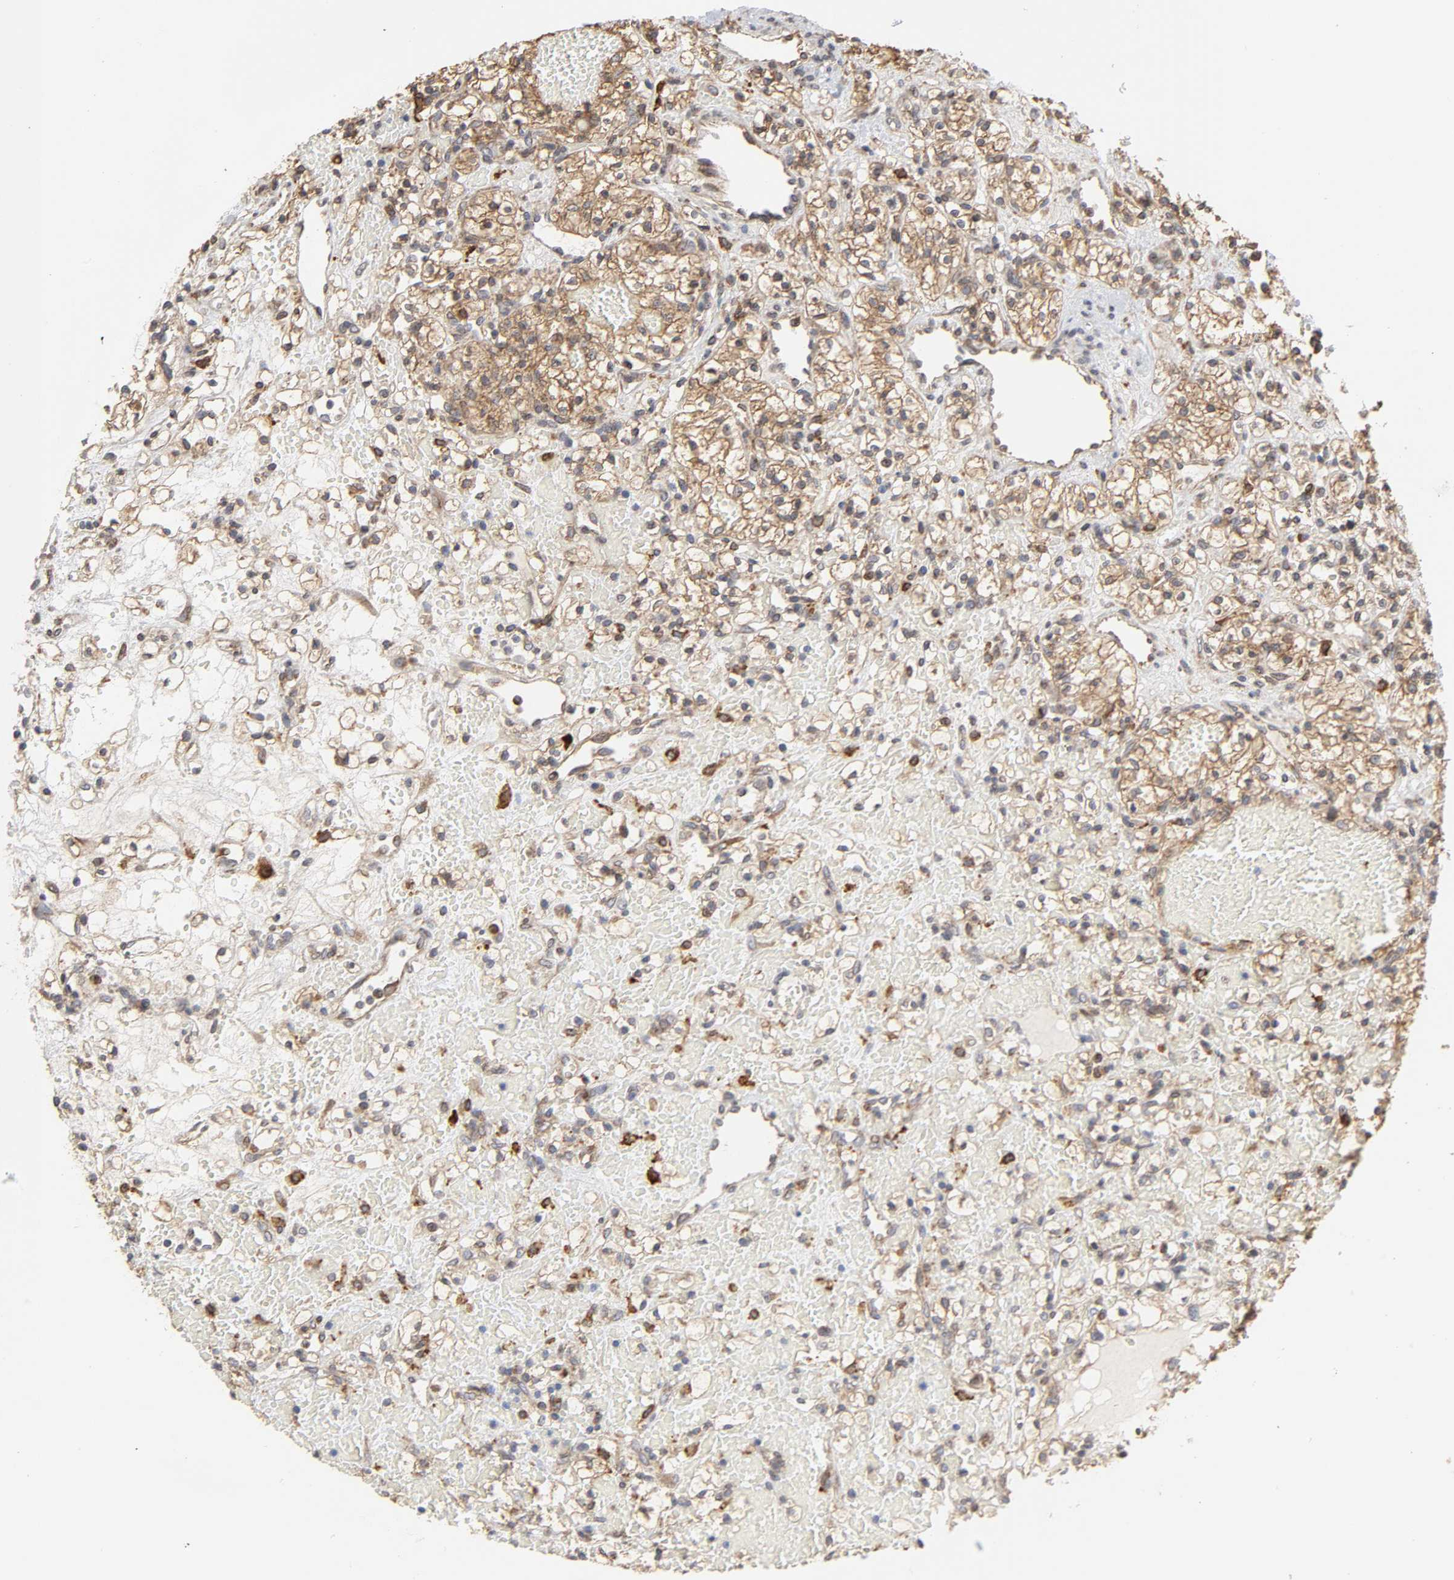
{"staining": {"intensity": "moderate", "quantity": ">75%", "location": "cytoplasmic/membranous"}, "tissue": "renal cancer", "cell_type": "Tumor cells", "image_type": "cancer", "snomed": [{"axis": "morphology", "description": "Adenocarcinoma, NOS"}, {"axis": "topography", "description": "Kidney"}], "caption": "There is medium levels of moderate cytoplasmic/membranous positivity in tumor cells of adenocarcinoma (renal), as demonstrated by immunohistochemical staining (brown color).", "gene": "POR", "patient": {"sex": "female", "age": 60}}